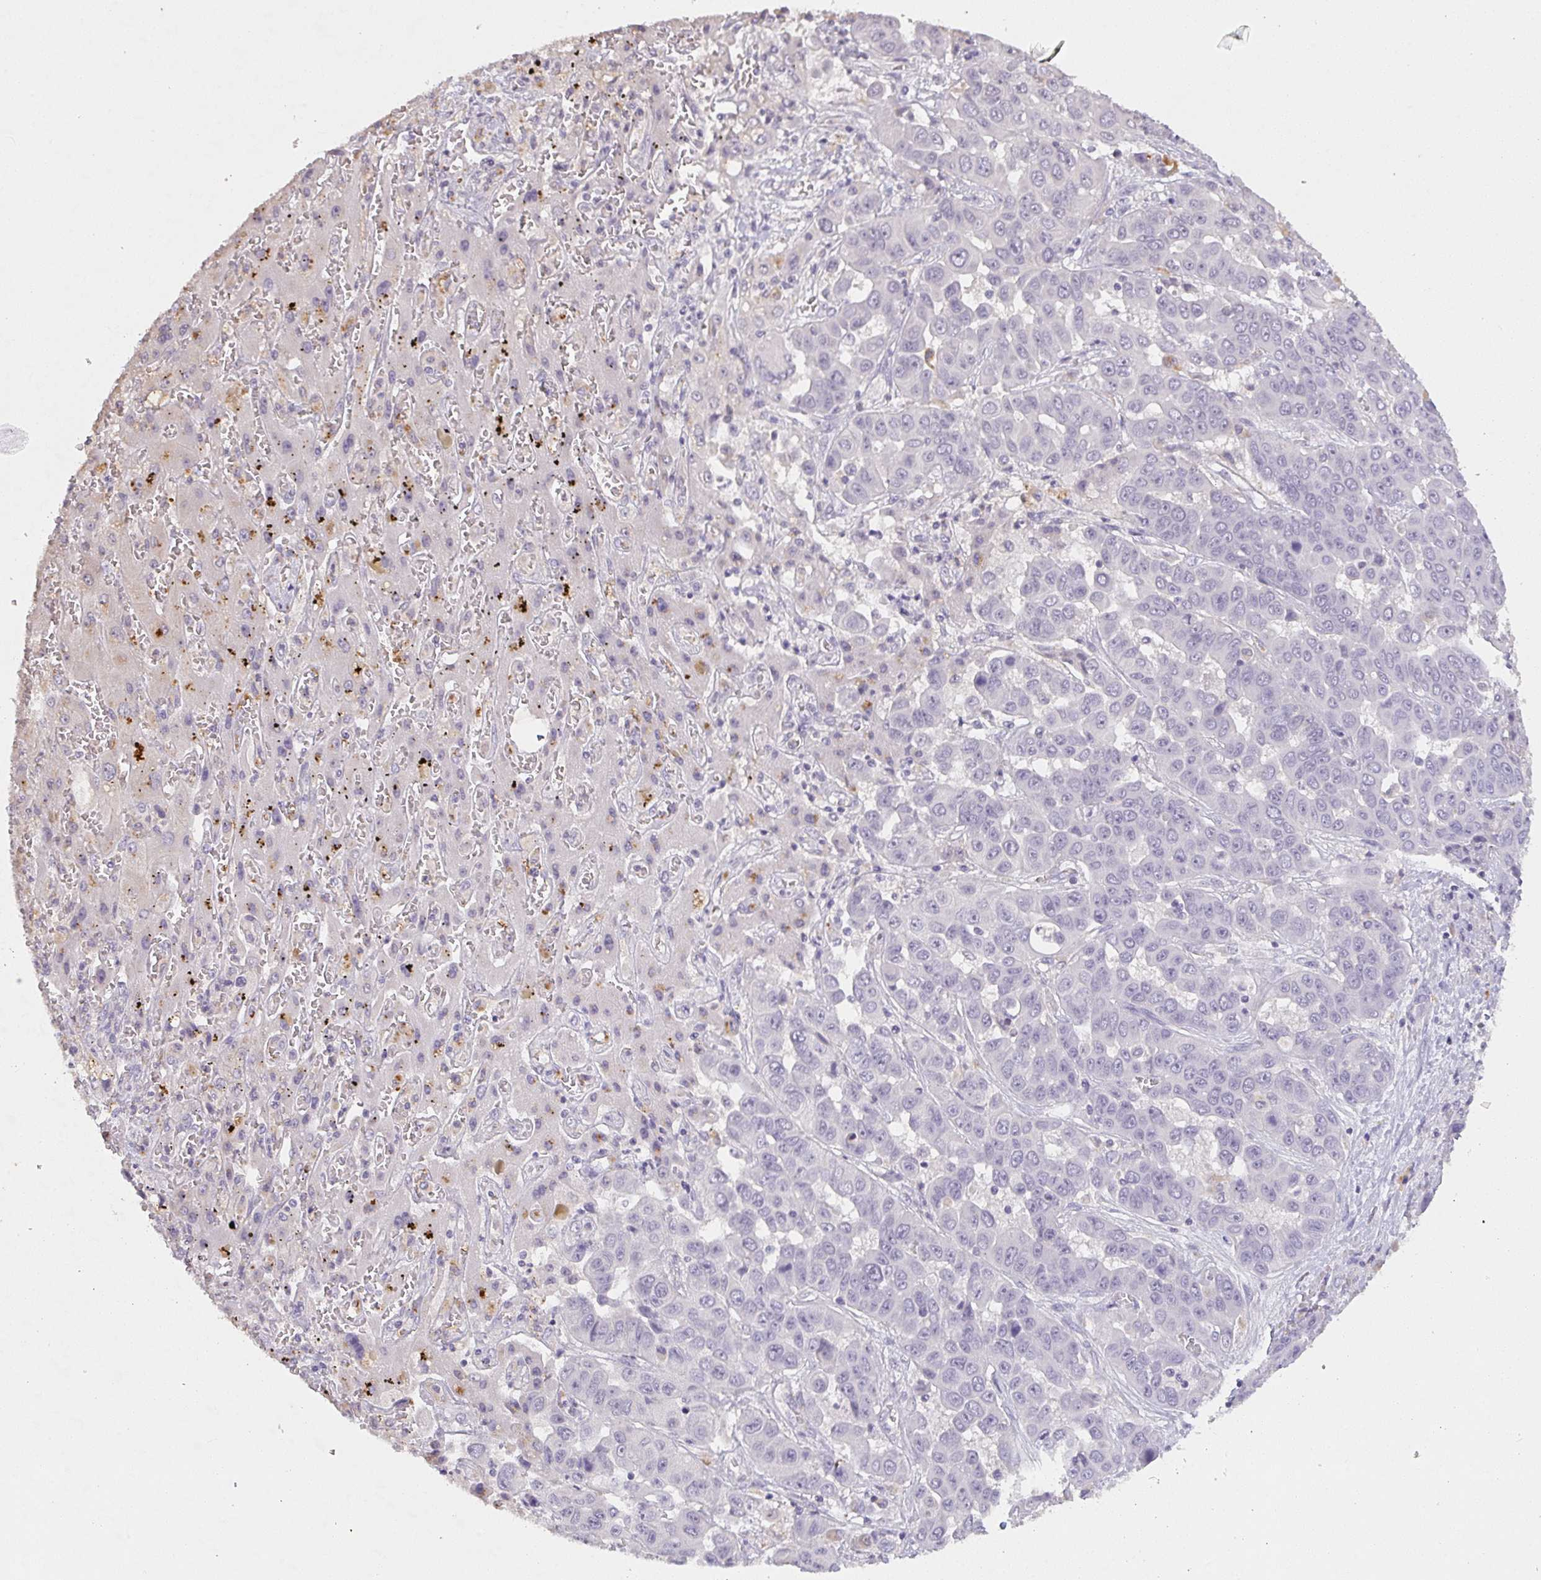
{"staining": {"intensity": "negative", "quantity": "none", "location": "none"}, "tissue": "liver cancer", "cell_type": "Tumor cells", "image_type": "cancer", "snomed": [{"axis": "morphology", "description": "Cholangiocarcinoma"}, {"axis": "topography", "description": "Liver"}], "caption": "DAB (3,3'-diaminobenzidine) immunohistochemical staining of liver cholangiocarcinoma demonstrates no significant staining in tumor cells. (Stains: DAB (3,3'-diaminobenzidine) IHC with hematoxylin counter stain, Microscopy: brightfield microscopy at high magnification).", "gene": "TMEM219", "patient": {"sex": "female", "age": 52}}